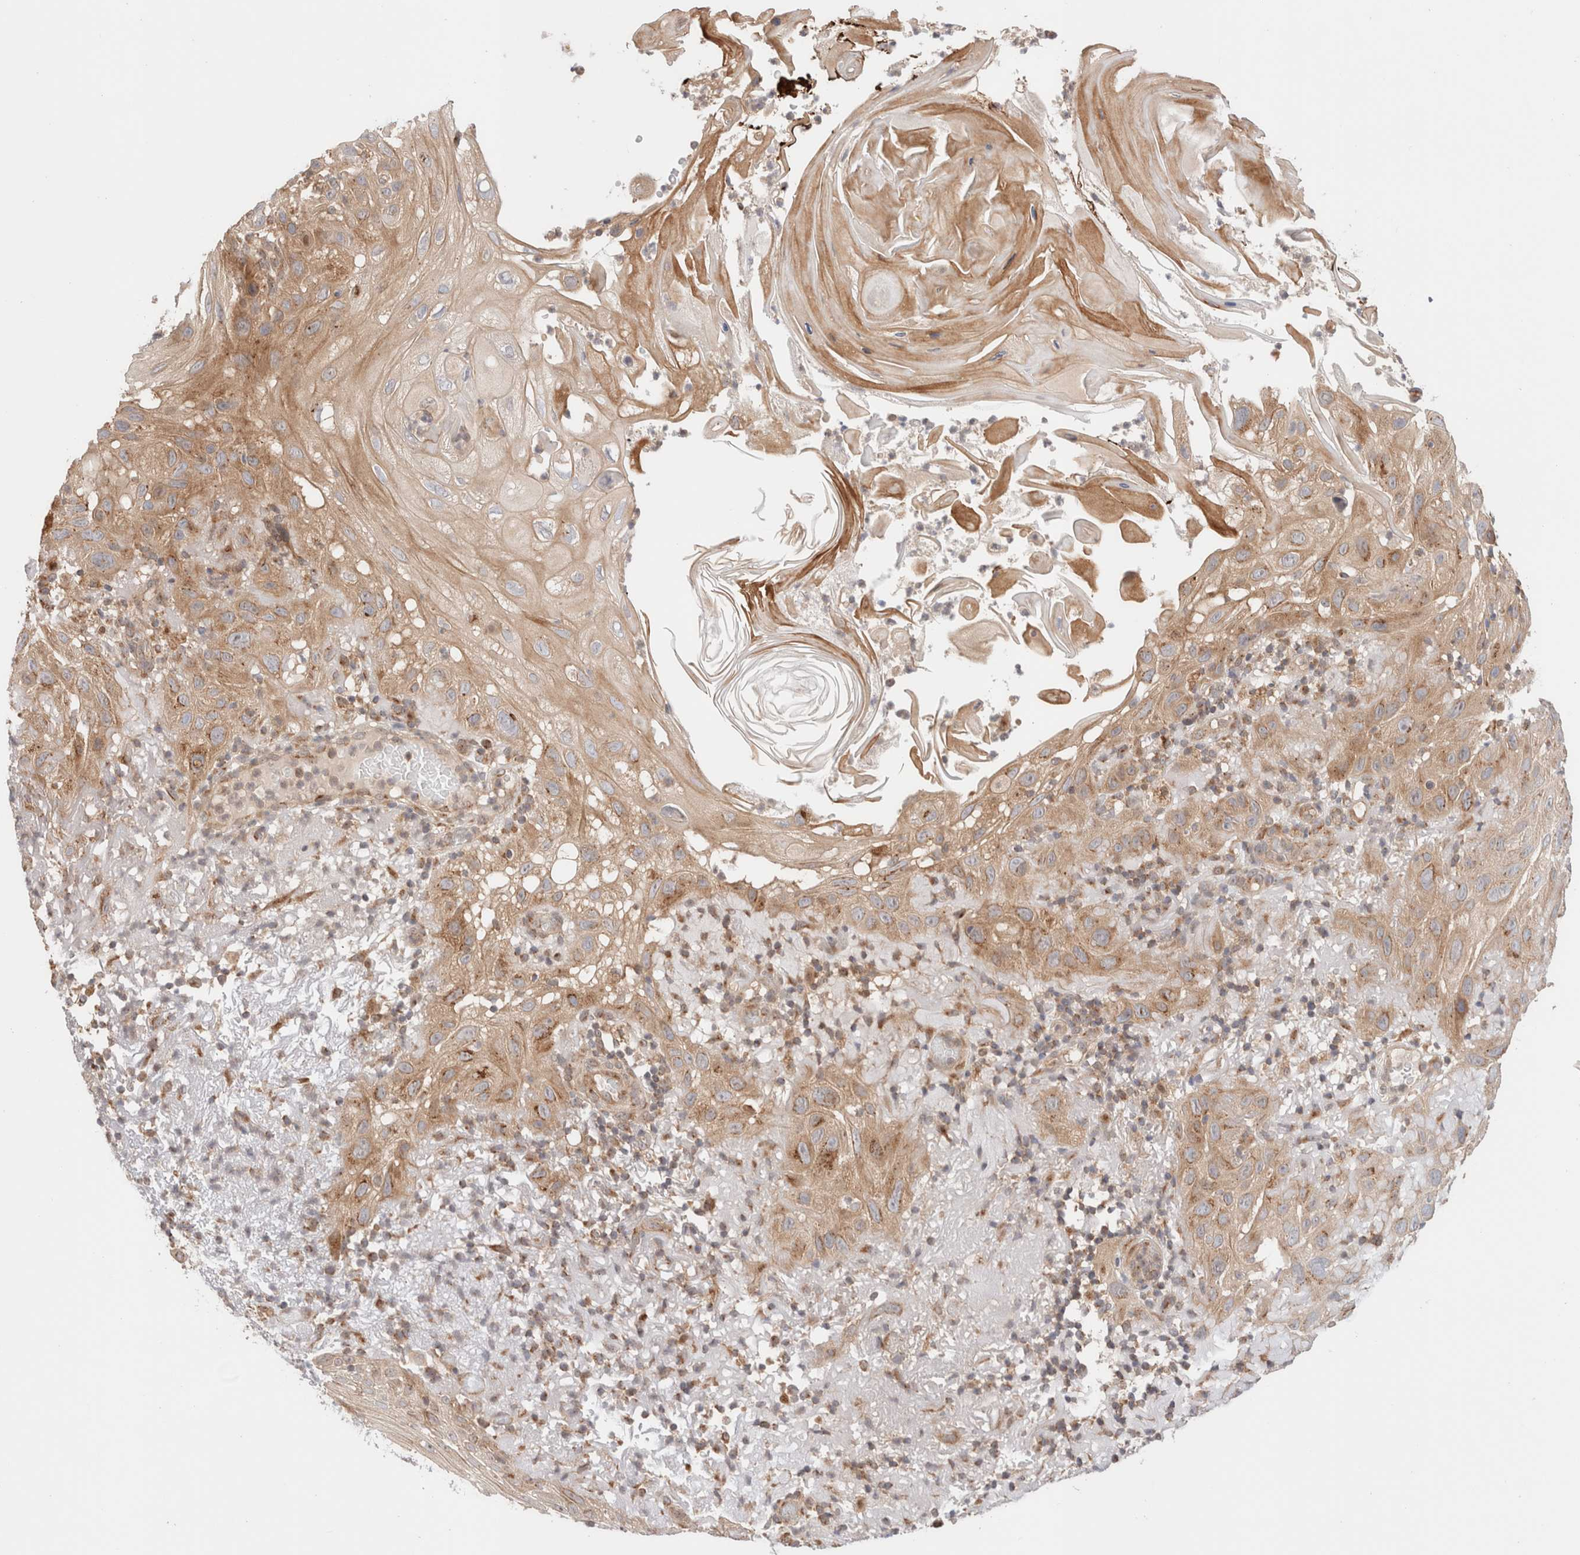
{"staining": {"intensity": "moderate", "quantity": ">75%", "location": "cytoplasmic/membranous"}, "tissue": "skin cancer", "cell_type": "Tumor cells", "image_type": "cancer", "snomed": [{"axis": "morphology", "description": "Squamous cell carcinoma, NOS"}, {"axis": "topography", "description": "Skin"}], "caption": "Immunohistochemical staining of skin cancer shows medium levels of moderate cytoplasmic/membranous positivity in approximately >75% of tumor cells.", "gene": "XKR4", "patient": {"sex": "female", "age": 96}}